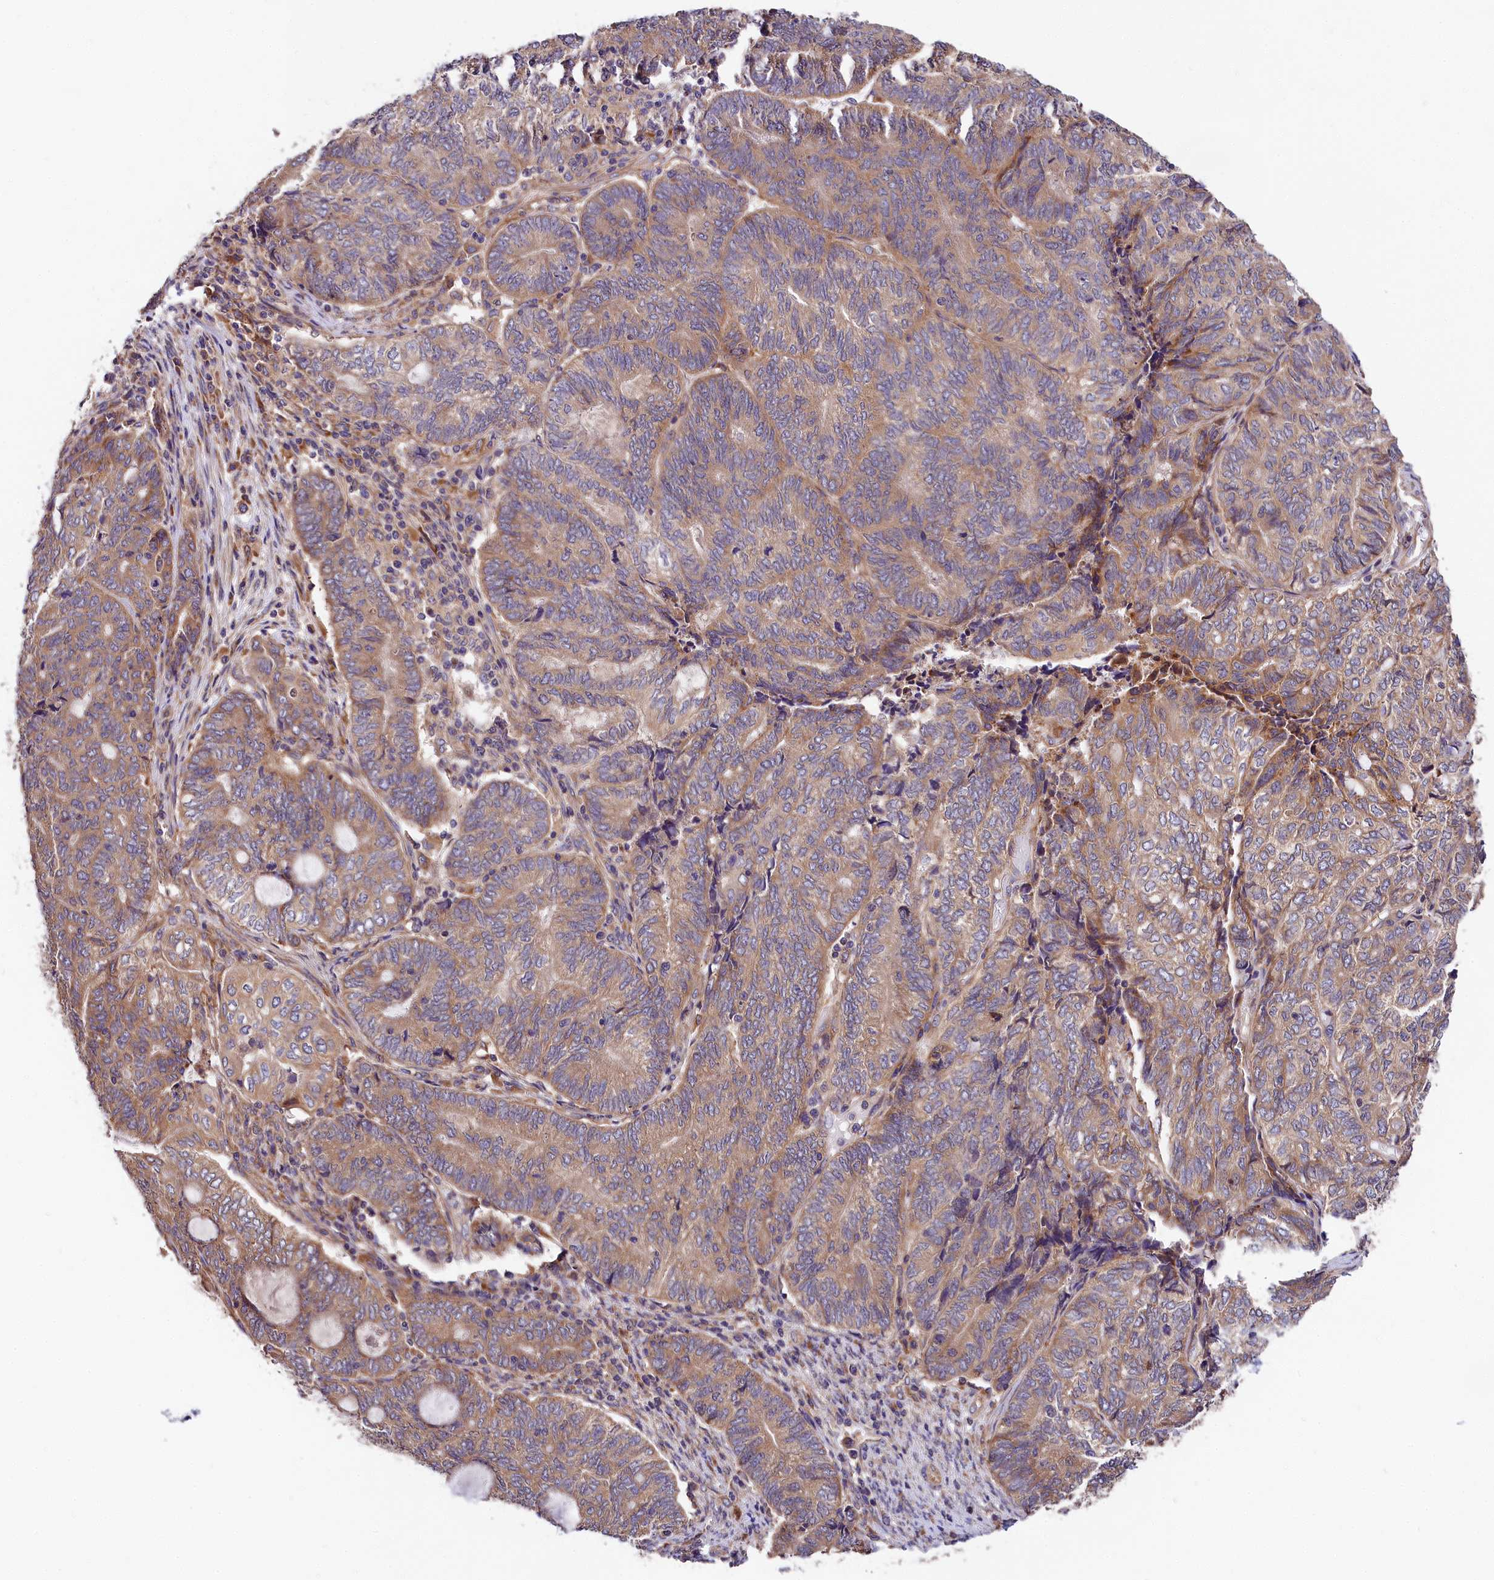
{"staining": {"intensity": "weak", "quantity": ">75%", "location": "cytoplasmic/membranous"}, "tissue": "endometrial cancer", "cell_type": "Tumor cells", "image_type": "cancer", "snomed": [{"axis": "morphology", "description": "Adenocarcinoma, NOS"}, {"axis": "topography", "description": "Uterus"}, {"axis": "topography", "description": "Endometrium"}], "caption": "Endometrial cancer was stained to show a protein in brown. There is low levels of weak cytoplasmic/membranous expression in about >75% of tumor cells.", "gene": "SPG11", "patient": {"sex": "female", "age": 70}}